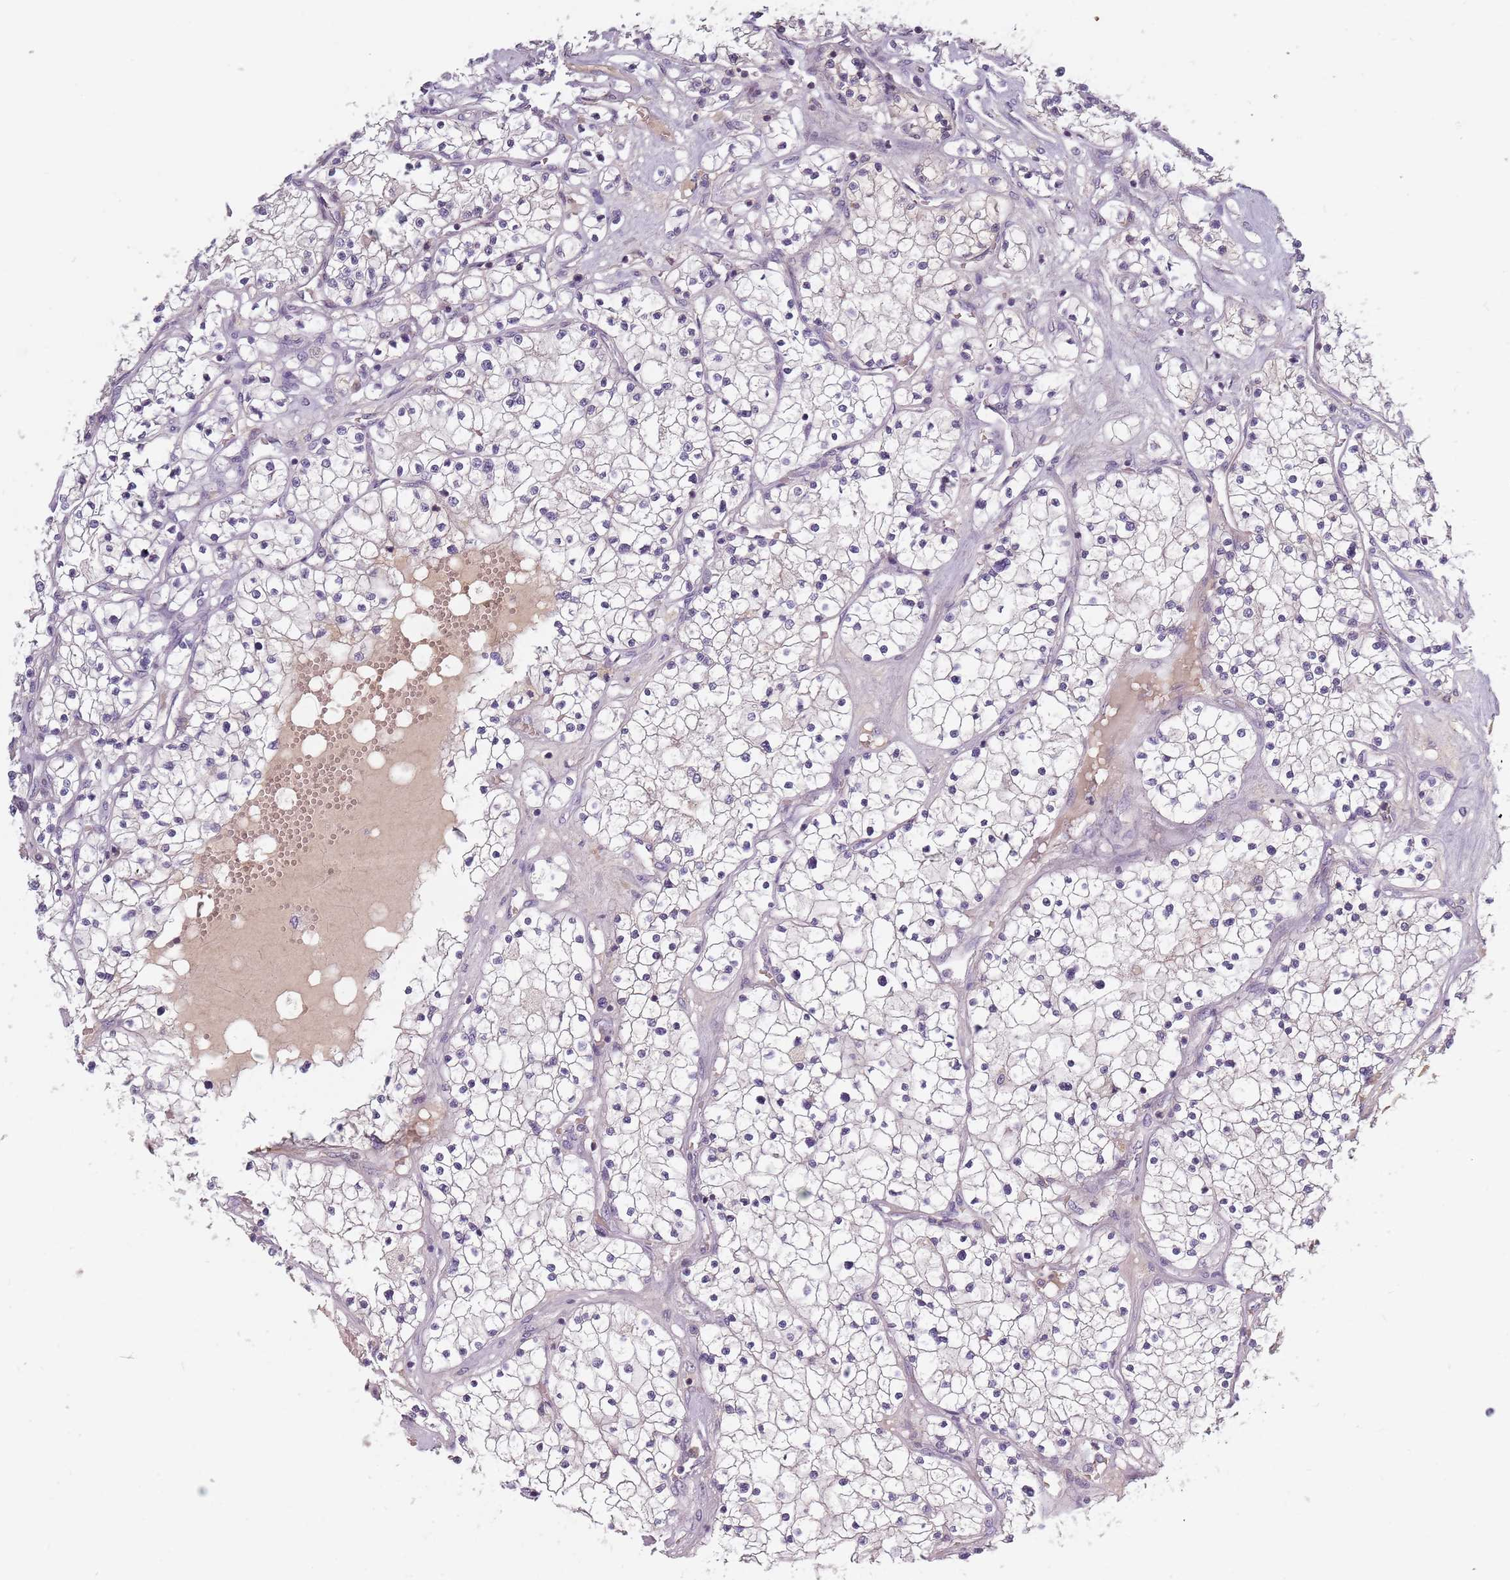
{"staining": {"intensity": "negative", "quantity": "none", "location": "none"}, "tissue": "renal cancer", "cell_type": "Tumor cells", "image_type": "cancer", "snomed": [{"axis": "morphology", "description": "Normal tissue, NOS"}, {"axis": "morphology", "description": "Adenocarcinoma, NOS"}, {"axis": "topography", "description": "Kidney"}], "caption": "Tumor cells are negative for protein expression in human adenocarcinoma (renal). The staining is performed using DAB (3,3'-diaminobenzidine) brown chromogen with nuclei counter-stained in using hematoxylin.", "gene": "ASB13", "patient": {"sex": "male", "age": 68}}